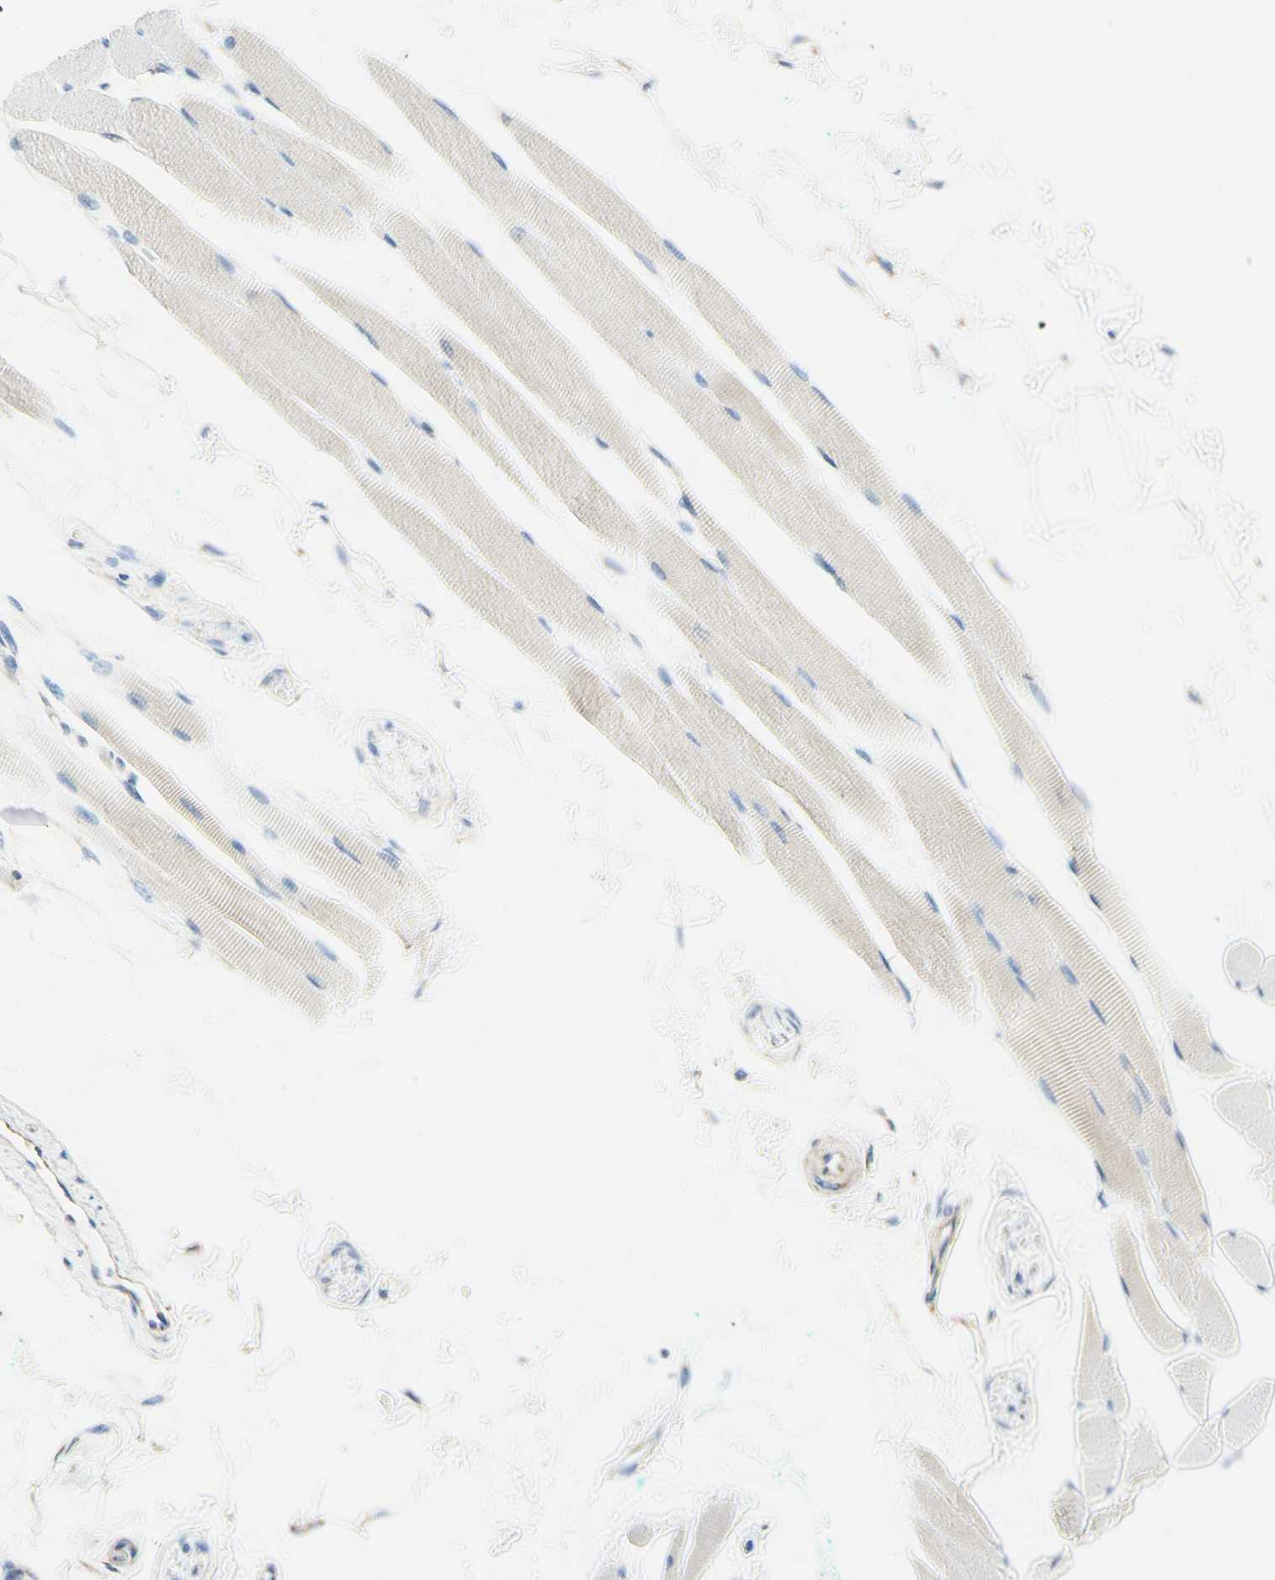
{"staining": {"intensity": "negative", "quantity": "none", "location": "none"}, "tissue": "skeletal muscle", "cell_type": "Myocytes", "image_type": "normal", "snomed": [{"axis": "morphology", "description": "Normal tissue, NOS"}, {"axis": "topography", "description": "Skeletal muscle"}, {"axis": "topography", "description": "Oral tissue"}, {"axis": "topography", "description": "Peripheral nerve tissue"}], "caption": "The photomicrograph demonstrates no staining of myocytes in unremarkable skeletal muscle. The staining was performed using DAB to visualize the protein expression in brown, while the nuclei were stained in blue with hematoxylin (Magnification: 20x).", "gene": "ARMC10", "patient": {"sex": "female", "age": 84}}